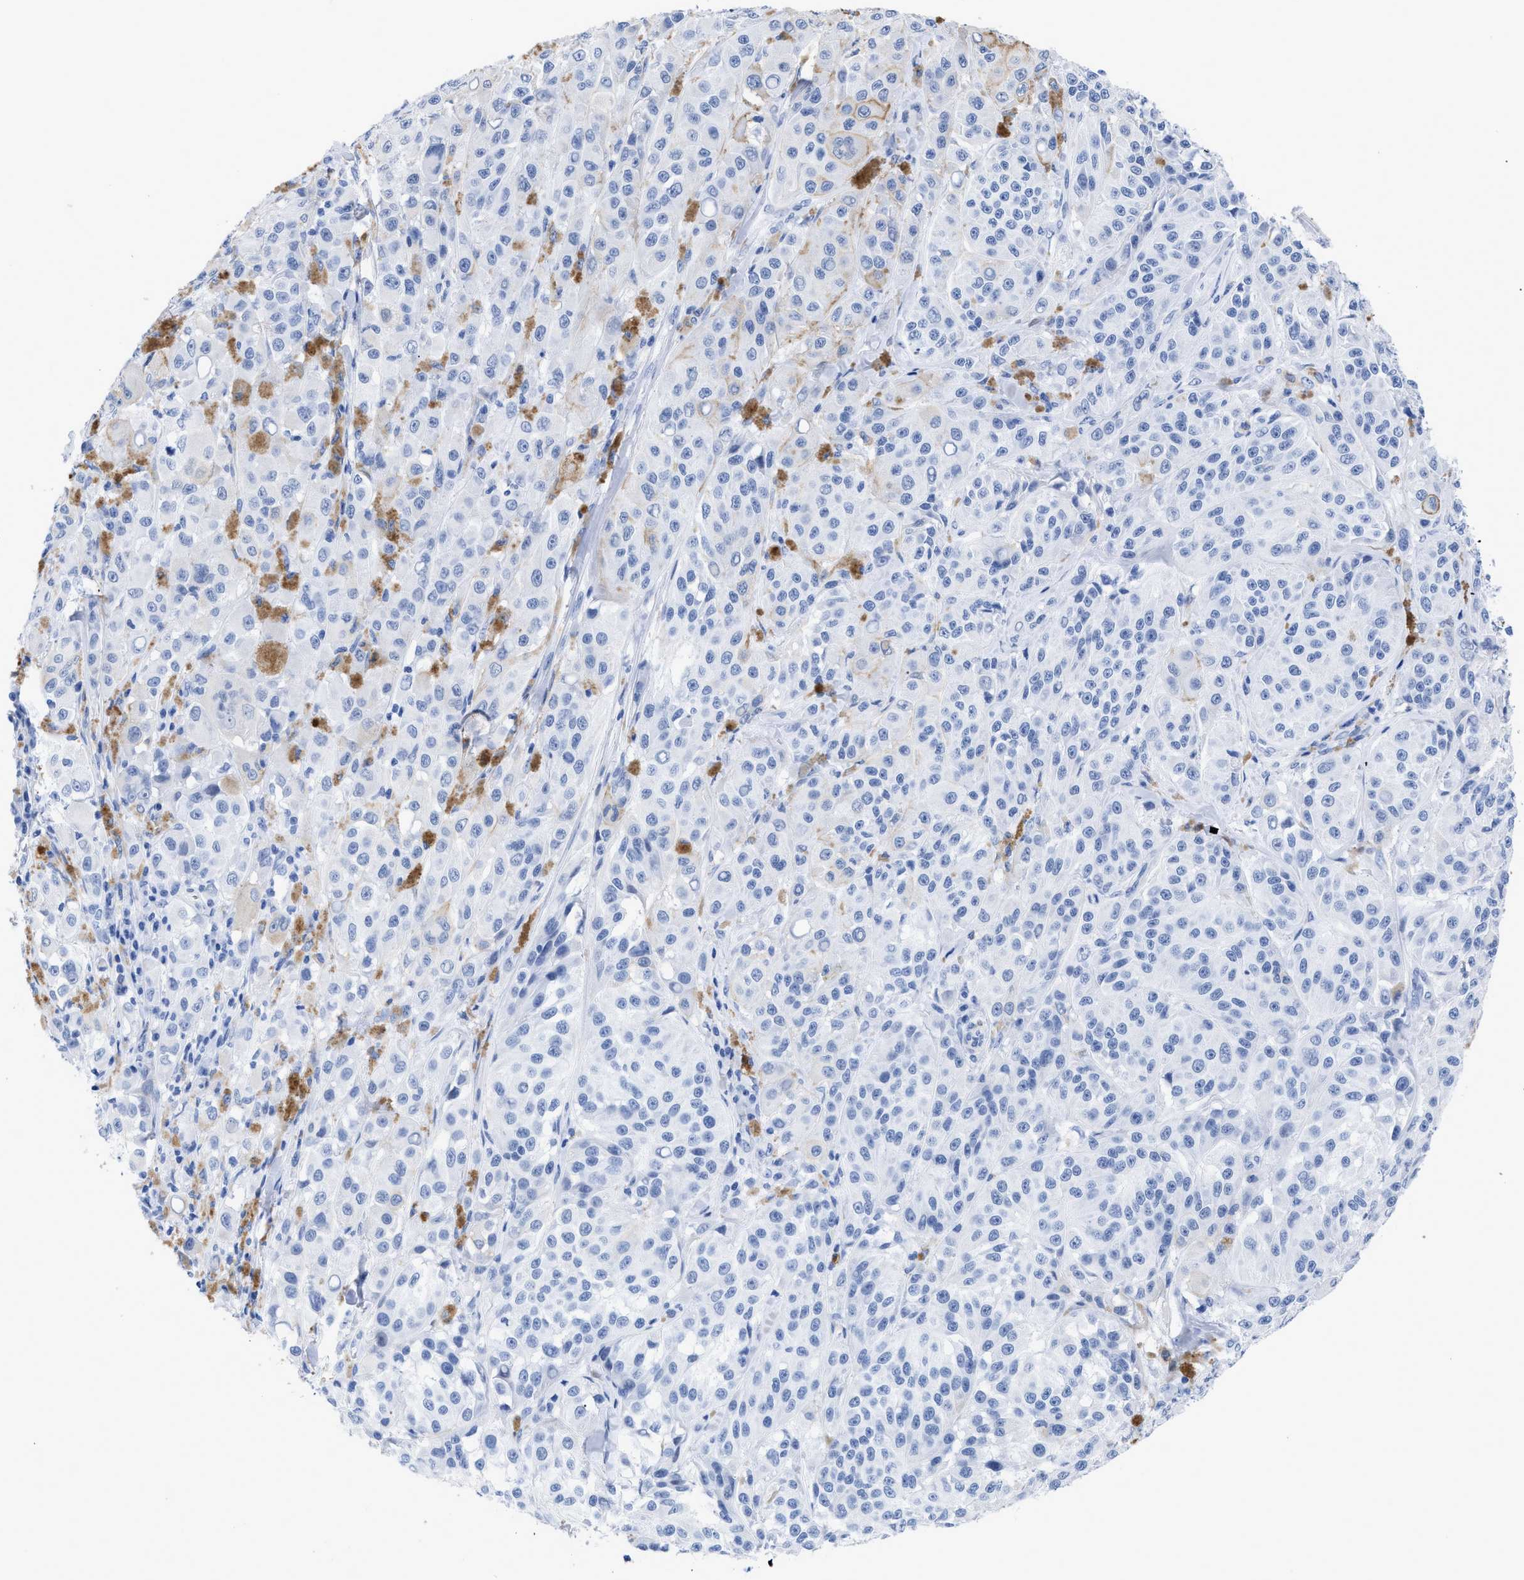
{"staining": {"intensity": "negative", "quantity": "none", "location": "none"}, "tissue": "melanoma", "cell_type": "Tumor cells", "image_type": "cancer", "snomed": [{"axis": "morphology", "description": "Malignant melanoma, NOS"}, {"axis": "topography", "description": "Skin"}], "caption": "This is an immunohistochemistry (IHC) histopathology image of human melanoma. There is no positivity in tumor cells.", "gene": "DUSP26", "patient": {"sex": "male", "age": 84}}